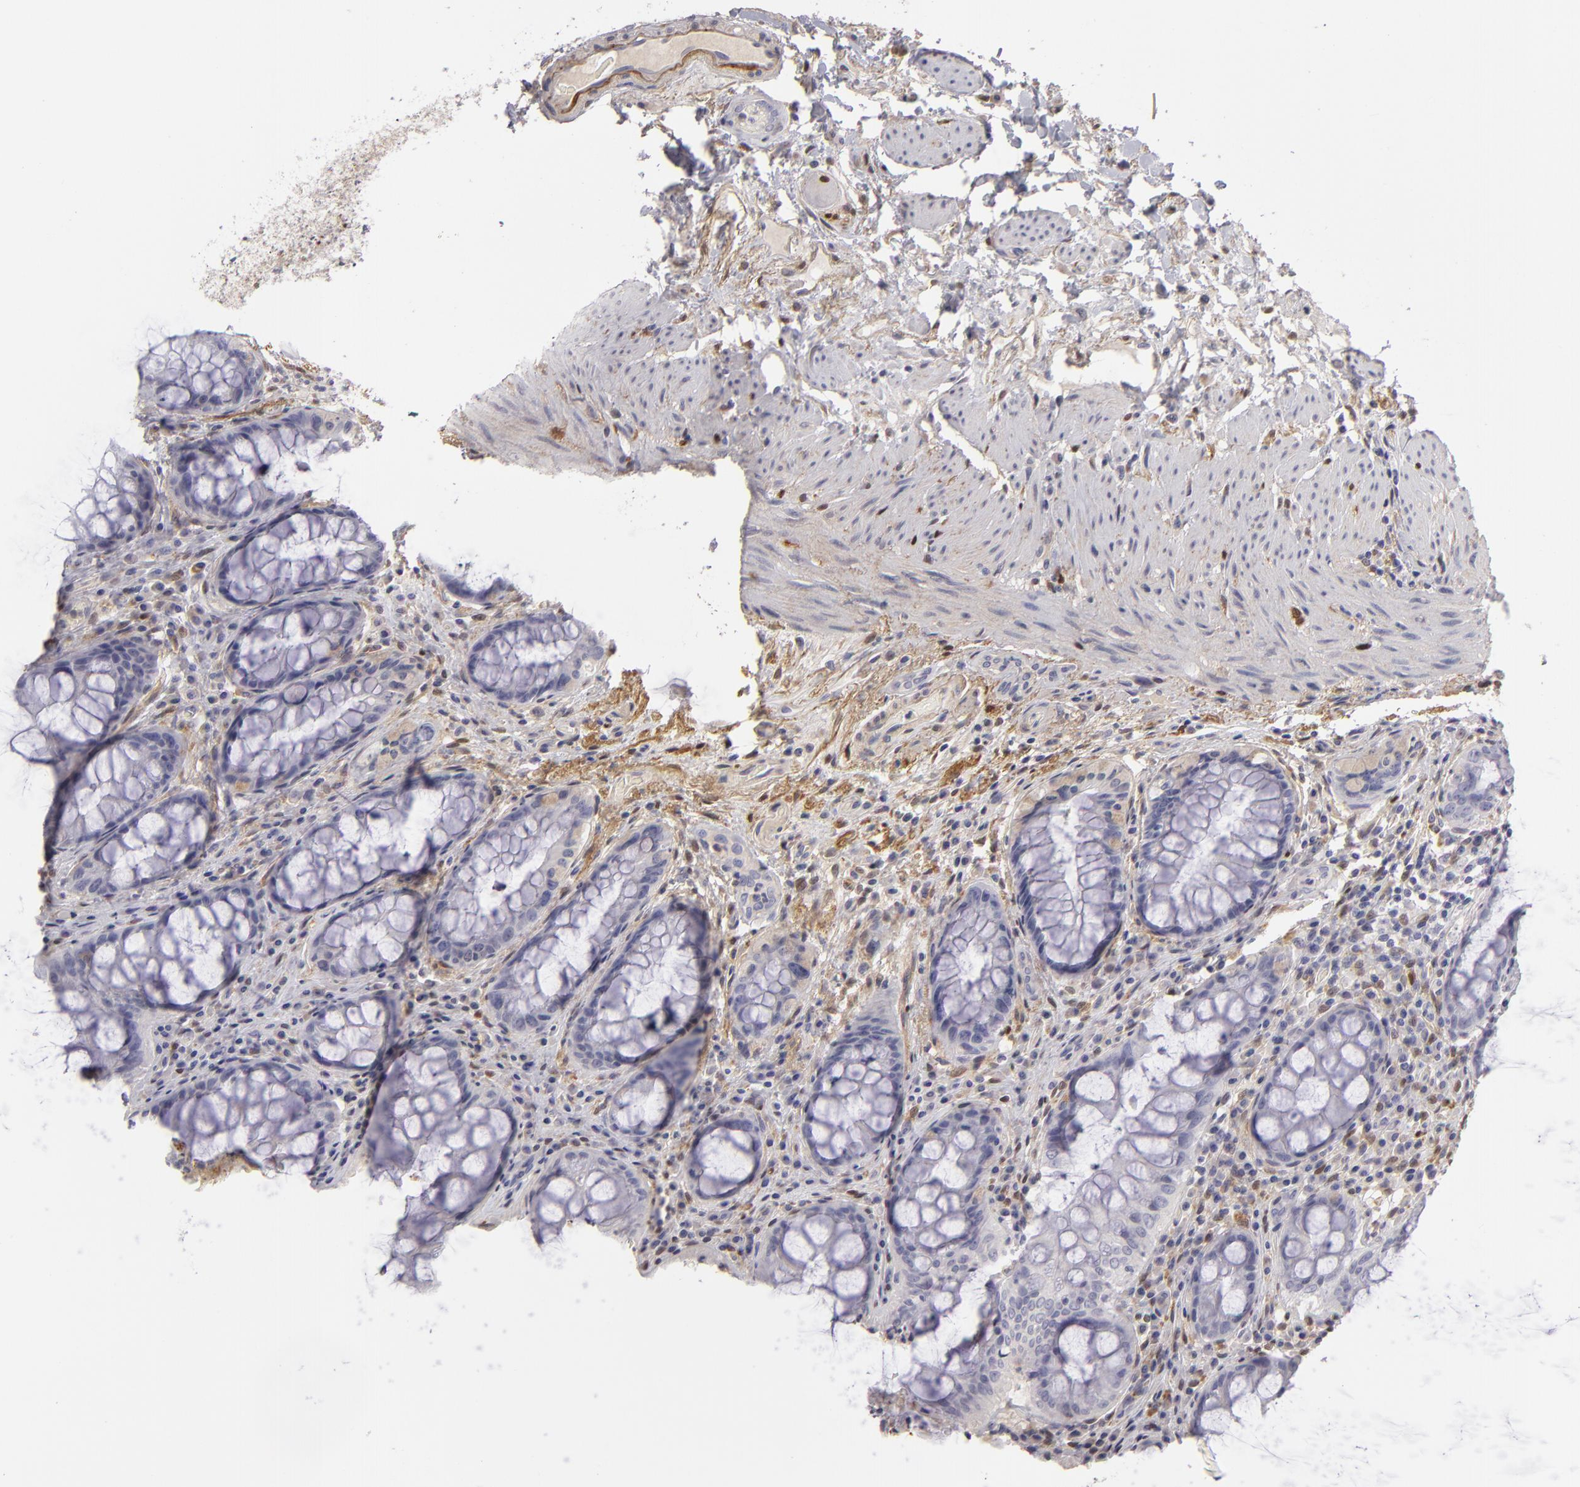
{"staining": {"intensity": "negative", "quantity": "none", "location": "none"}, "tissue": "rectum", "cell_type": "Glandular cells", "image_type": "normal", "snomed": [{"axis": "morphology", "description": "Normal tissue, NOS"}, {"axis": "topography", "description": "Rectum"}], "caption": "Rectum was stained to show a protein in brown. There is no significant positivity in glandular cells. The staining was performed using DAB (3,3'-diaminobenzidine) to visualize the protein expression in brown, while the nuclei were stained in blue with hematoxylin (Magnification: 20x).", "gene": "EFS", "patient": {"sex": "female", "age": 75}}